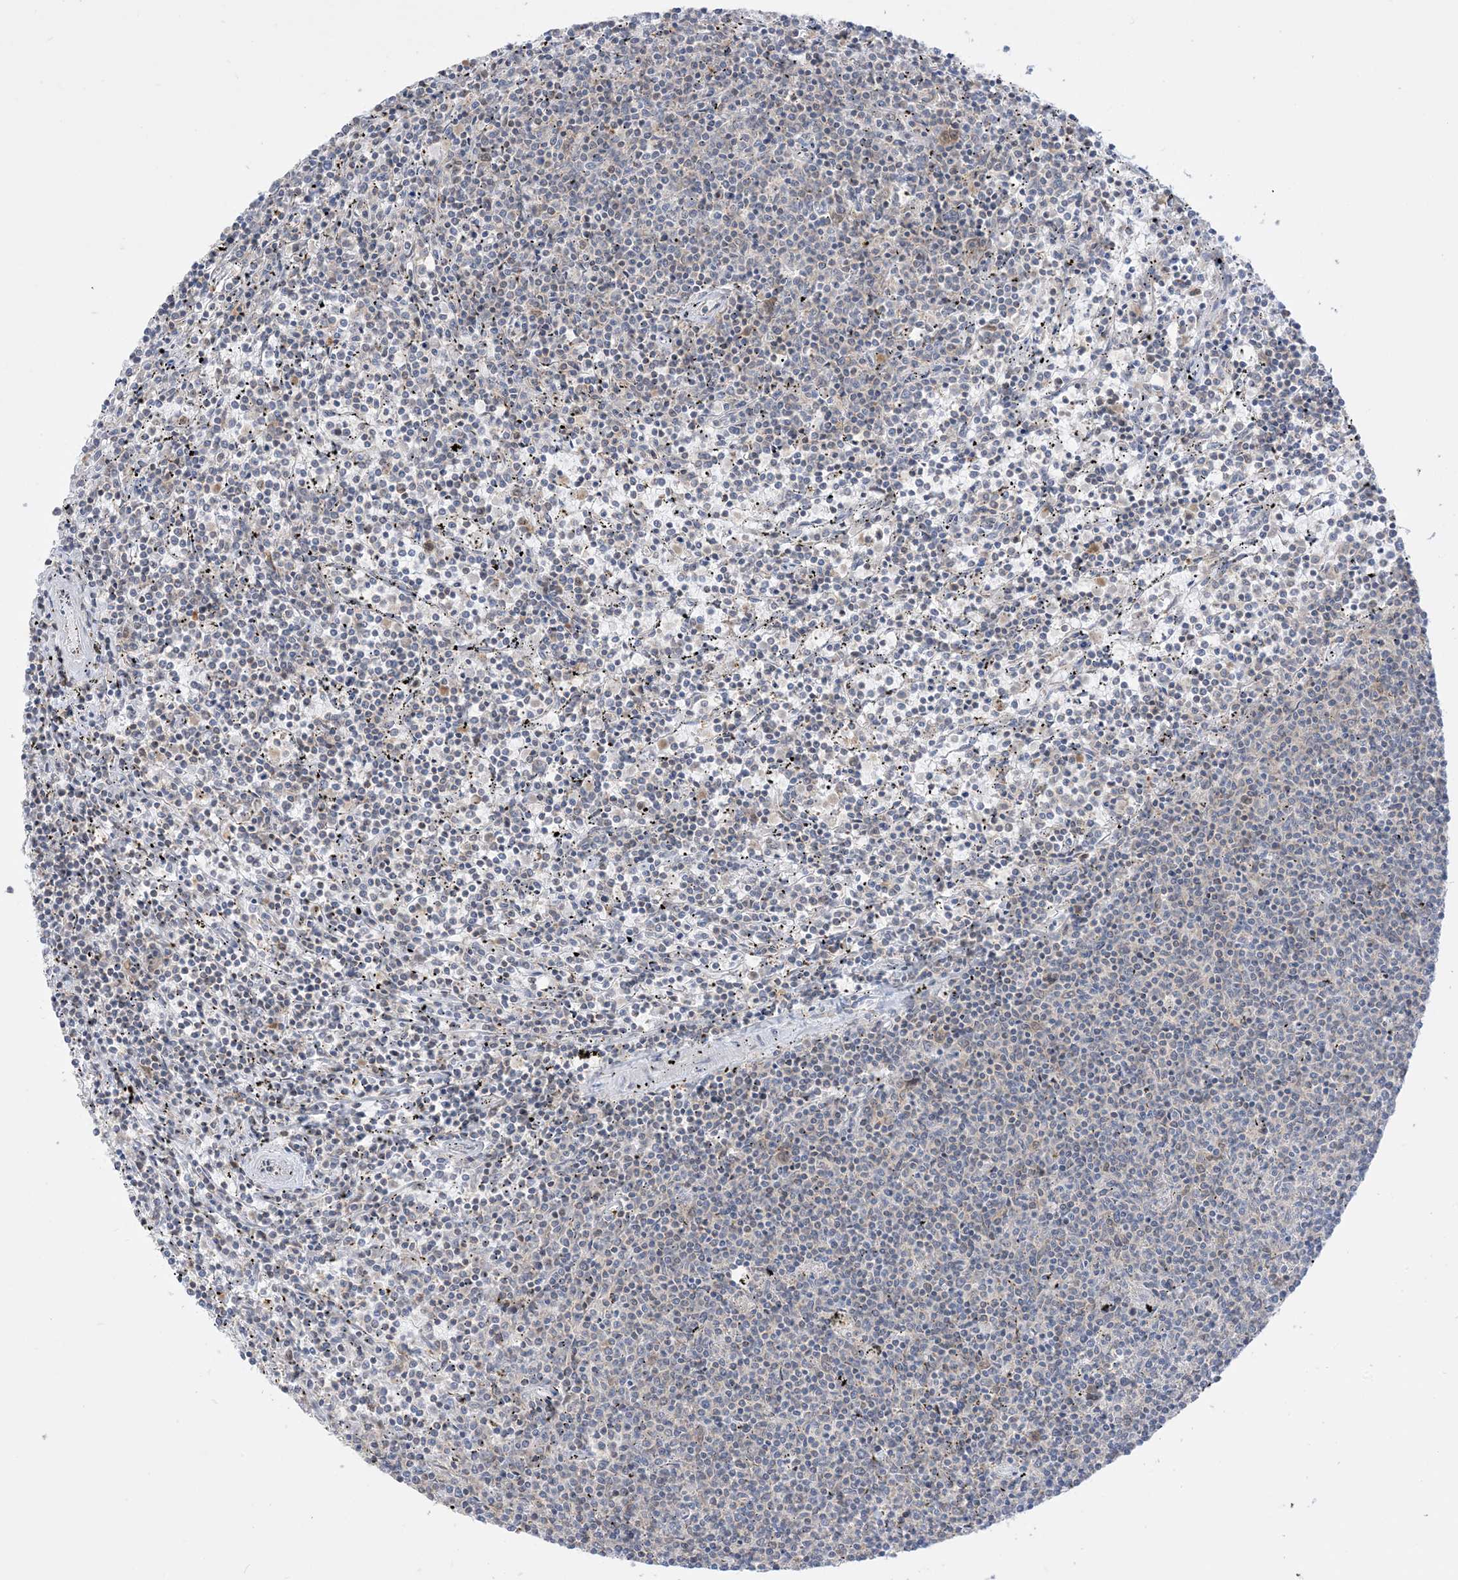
{"staining": {"intensity": "negative", "quantity": "none", "location": "none"}, "tissue": "lymphoma", "cell_type": "Tumor cells", "image_type": "cancer", "snomed": [{"axis": "morphology", "description": "Malignant lymphoma, non-Hodgkin's type, Low grade"}, {"axis": "topography", "description": "Spleen"}], "caption": "The micrograph exhibits no significant expression in tumor cells of malignant lymphoma, non-Hodgkin's type (low-grade).", "gene": "KANSL3", "patient": {"sex": "female", "age": 50}}